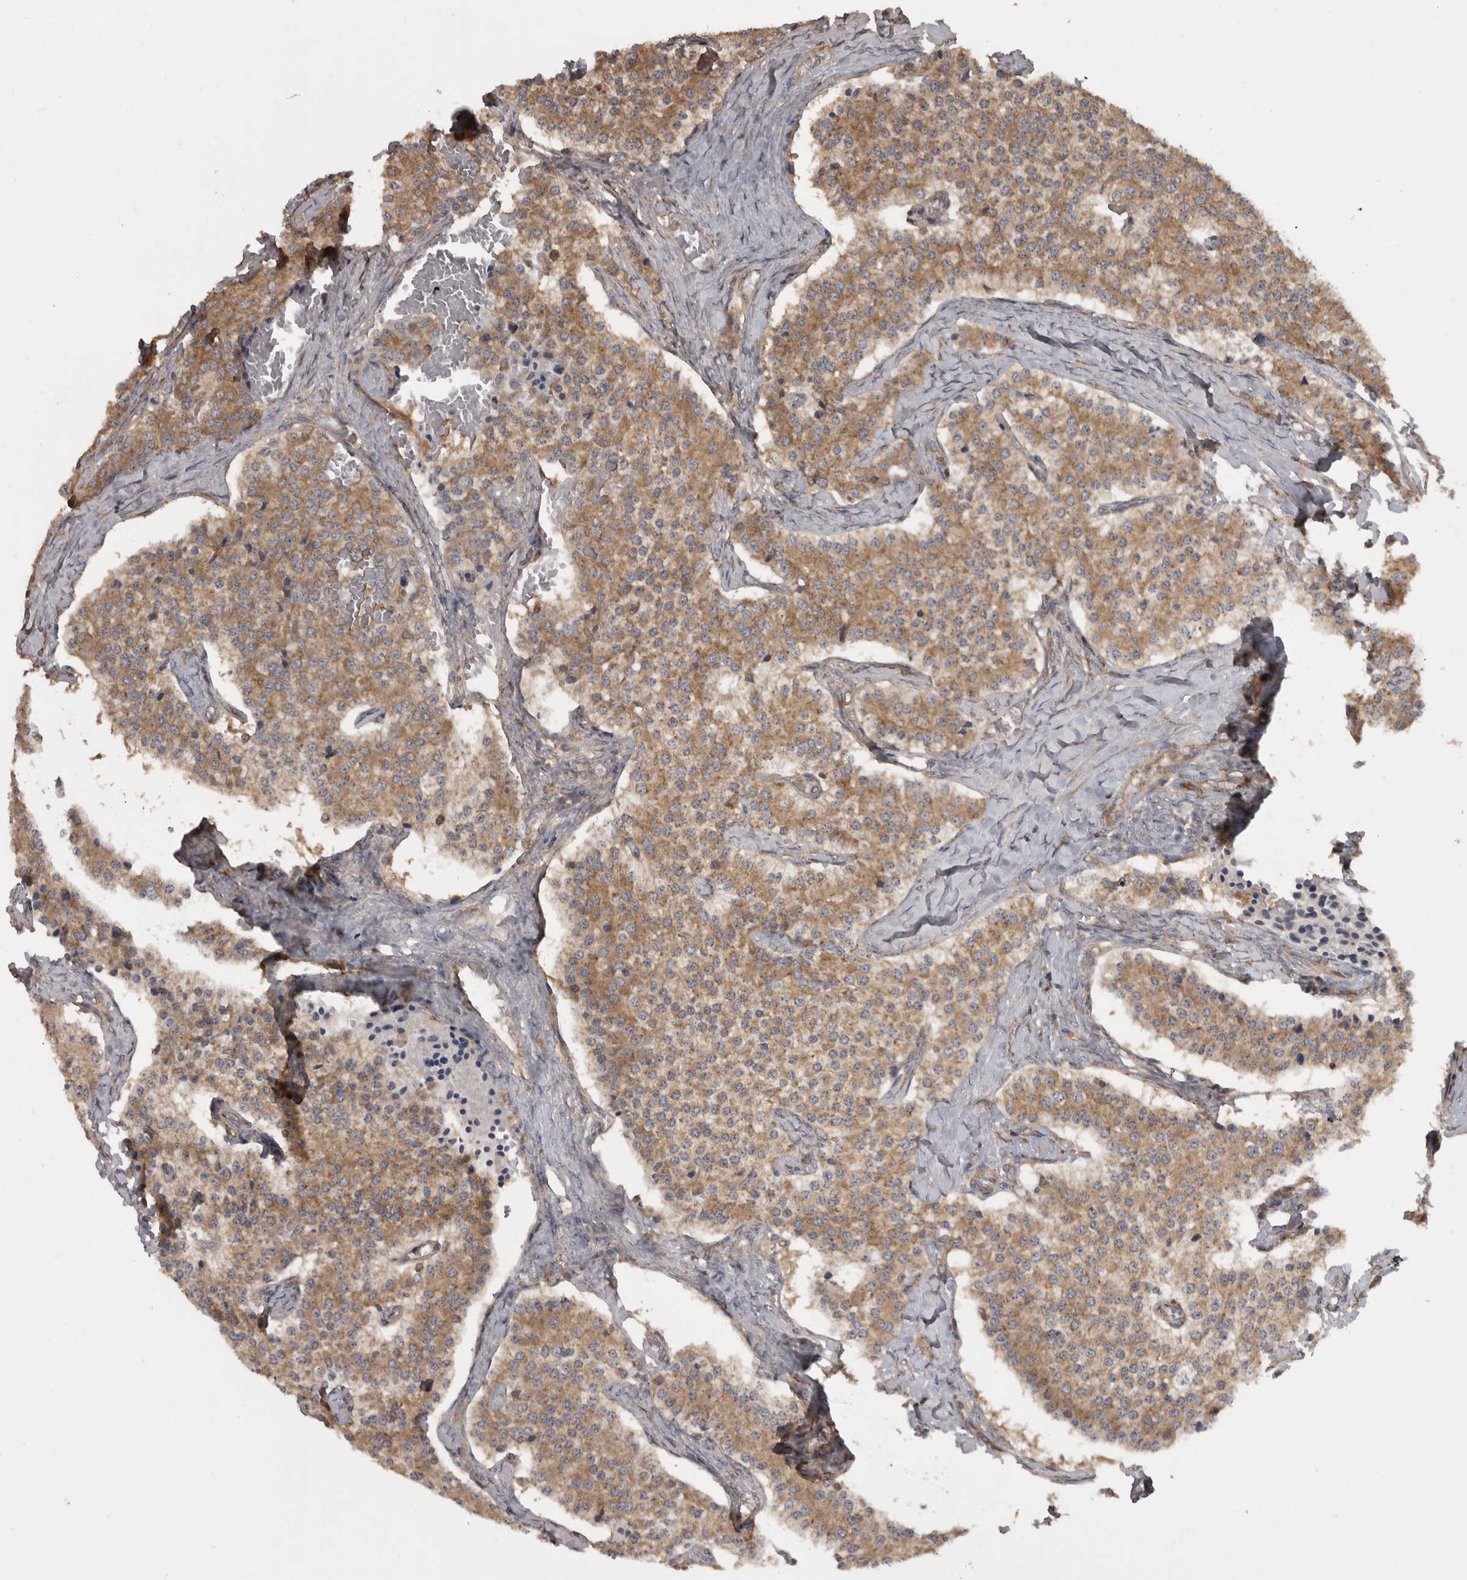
{"staining": {"intensity": "moderate", "quantity": ">75%", "location": "cytoplasmic/membranous"}, "tissue": "carcinoid", "cell_type": "Tumor cells", "image_type": "cancer", "snomed": [{"axis": "morphology", "description": "Carcinoid, malignant, NOS"}, {"axis": "topography", "description": "Colon"}], "caption": "The immunohistochemical stain labels moderate cytoplasmic/membranous expression in tumor cells of carcinoid tissue. (brown staining indicates protein expression, while blue staining denotes nuclei).", "gene": "MICU3", "patient": {"sex": "female", "age": 52}}